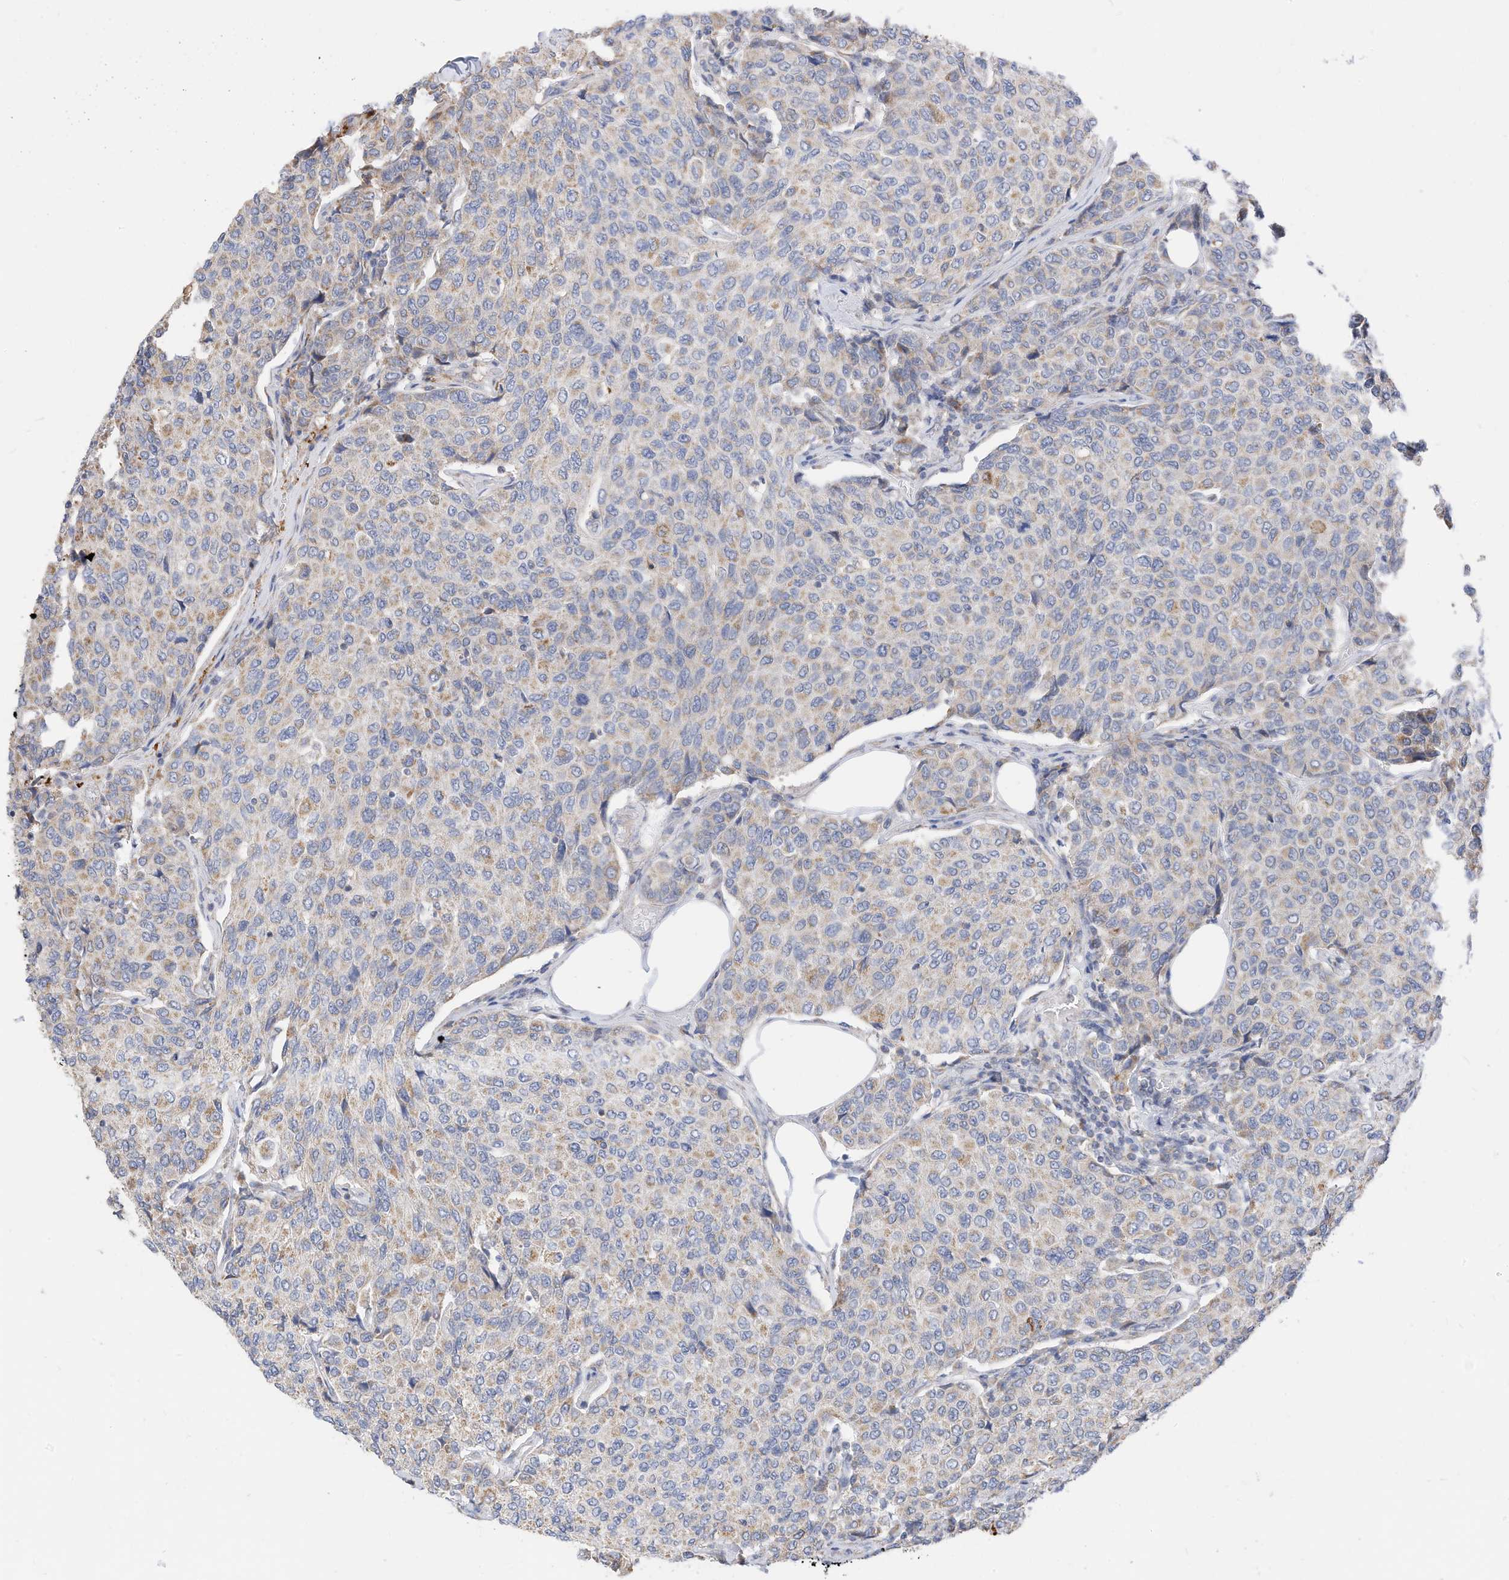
{"staining": {"intensity": "weak", "quantity": "<25%", "location": "cytoplasmic/membranous"}, "tissue": "breast cancer", "cell_type": "Tumor cells", "image_type": "cancer", "snomed": [{"axis": "morphology", "description": "Duct carcinoma"}, {"axis": "topography", "description": "Breast"}], "caption": "Tumor cells show no significant positivity in breast cancer. (DAB IHC visualized using brightfield microscopy, high magnification).", "gene": "RHOH", "patient": {"sex": "female", "age": 55}}